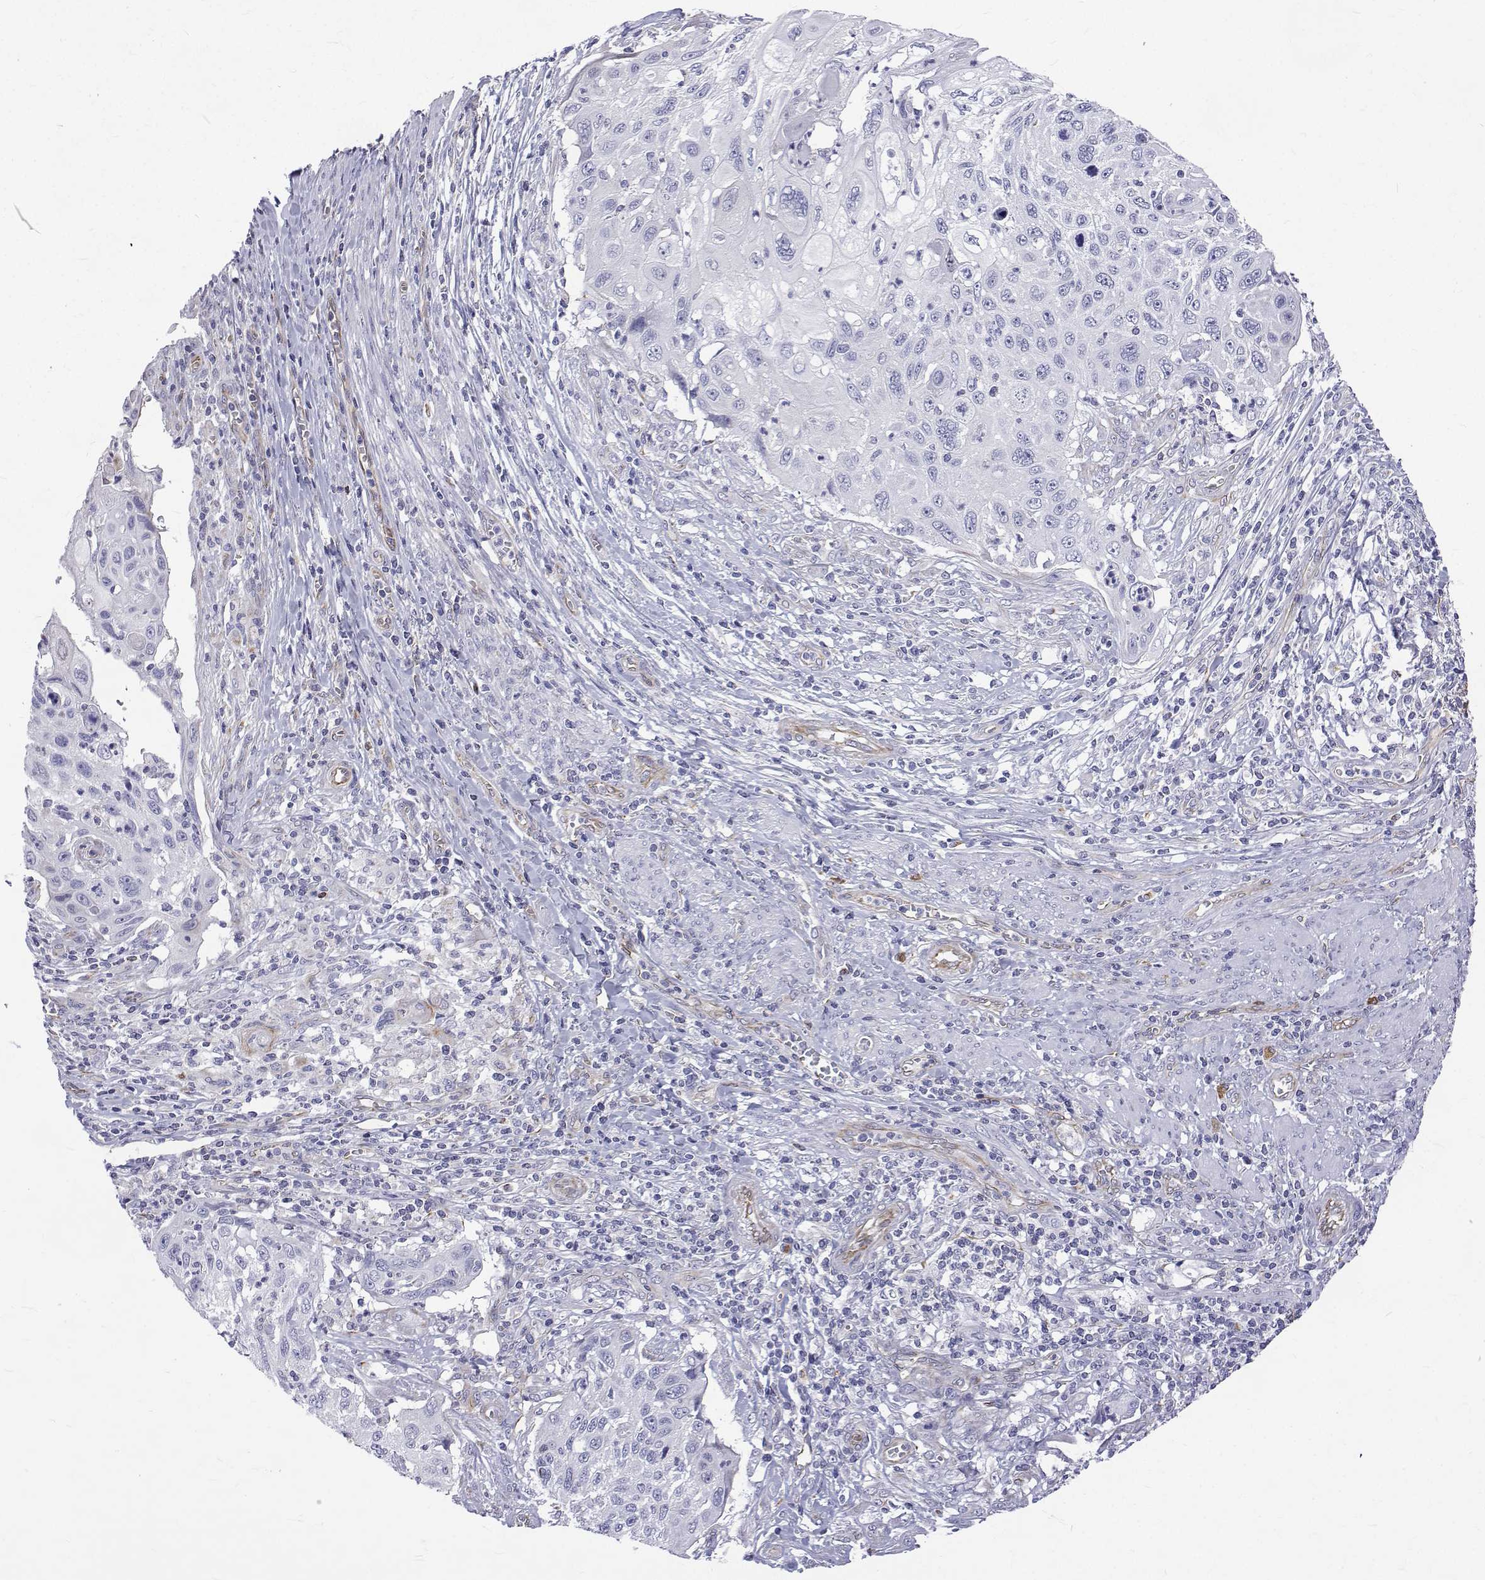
{"staining": {"intensity": "negative", "quantity": "none", "location": "none"}, "tissue": "cervical cancer", "cell_type": "Tumor cells", "image_type": "cancer", "snomed": [{"axis": "morphology", "description": "Squamous cell carcinoma, NOS"}, {"axis": "topography", "description": "Cervix"}], "caption": "Tumor cells show no significant expression in squamous cell carcinoma (cervical).", "gene": "OPRPN", "patient": {"sex": "female", "age": 70}}